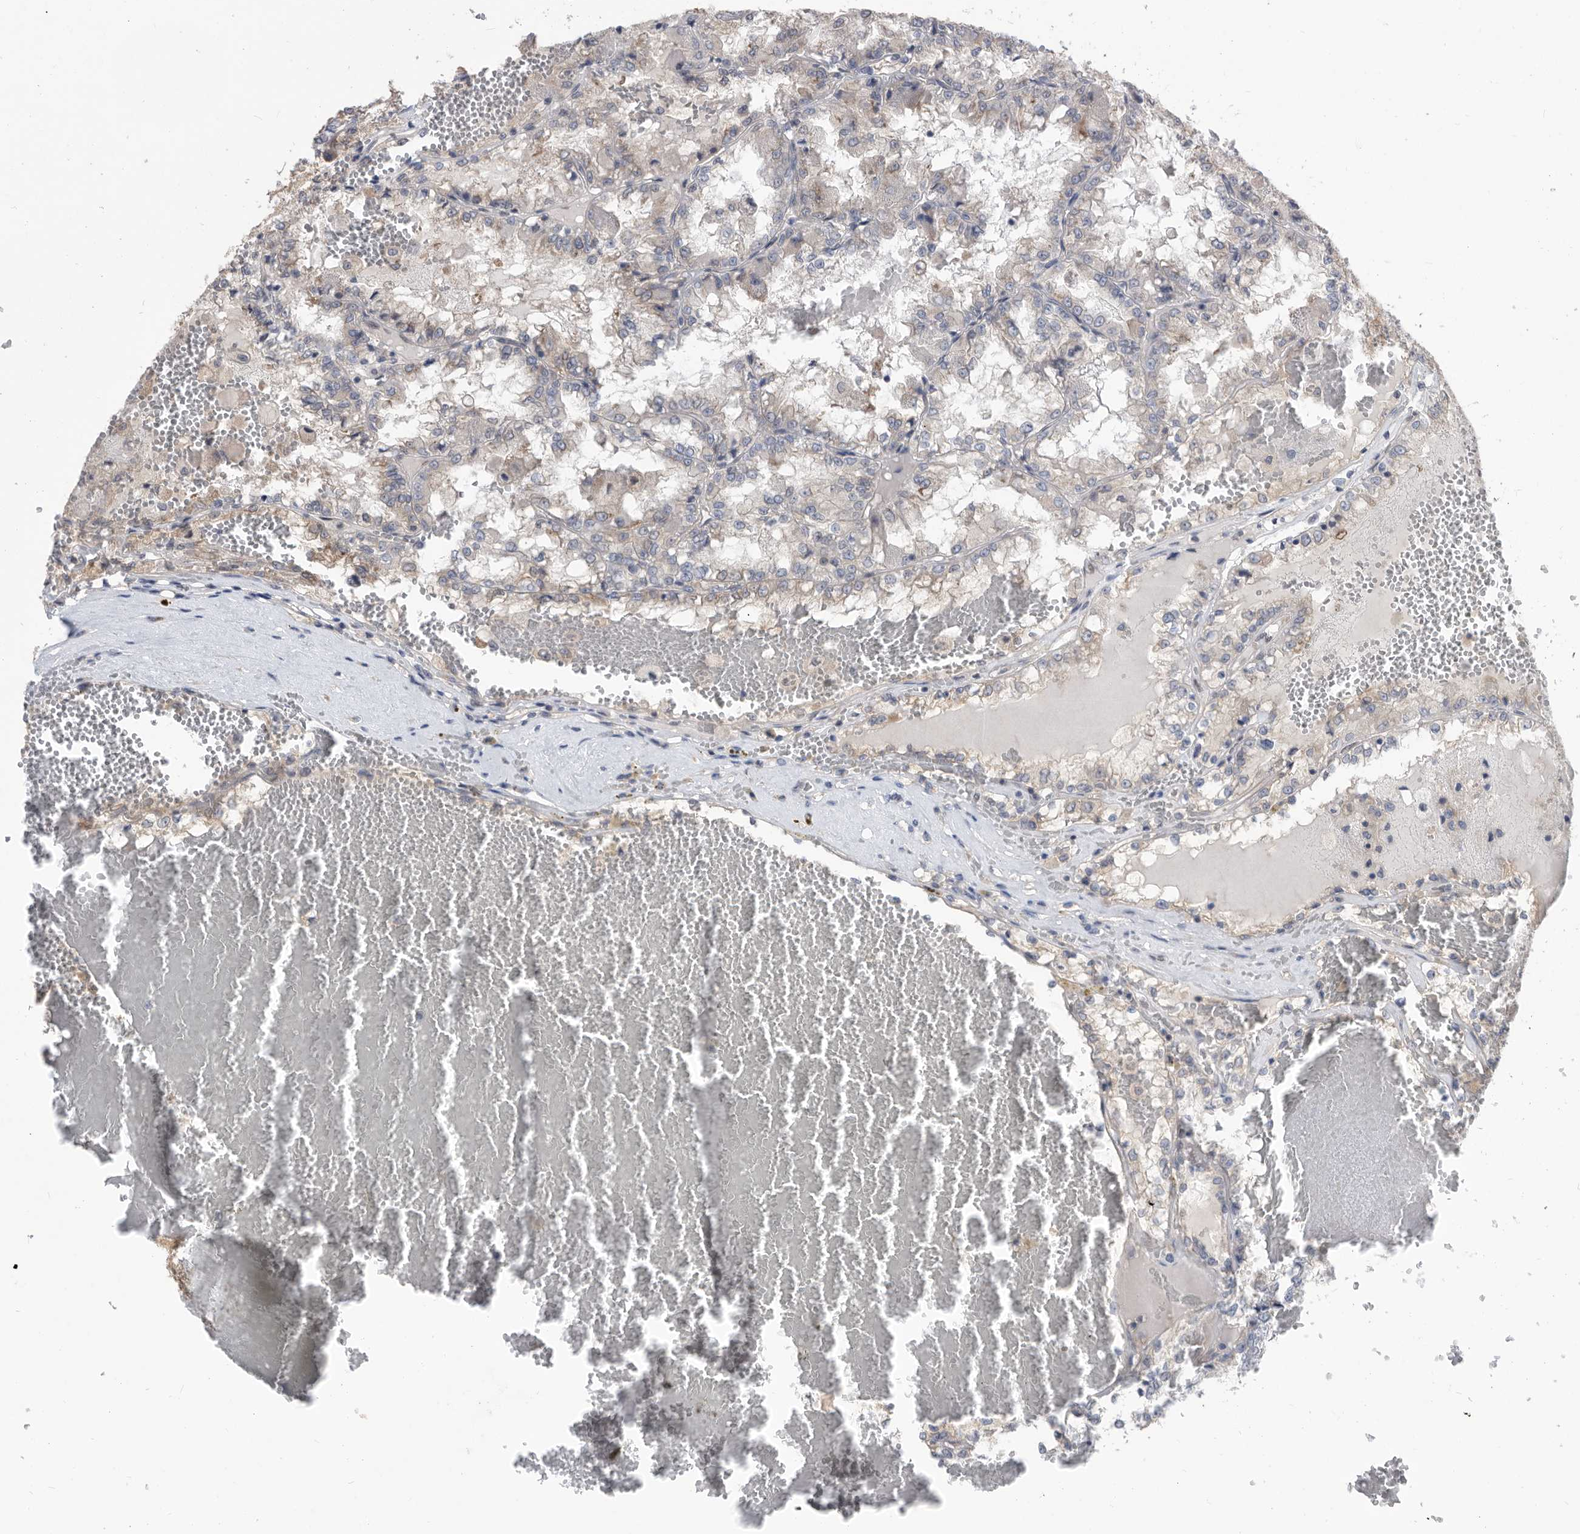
{"staining": {"intensity": "negative", "quantity": "none", "location": "none"}, "tissue": "renal cancer", "cell_type": "Tumor cells", "image_type": "cancer", "snomed": [{"axis": "morphology", "description": "Adenocarcinoma, NOS"}, {"axis": "topography", "description": "Kidney"}], "caption": "Image shows no significant protein expression in tumor cells of adenocarcinoma (renal).", "gene": "CCT4", "patient": {"sex": "female", "age": 56}}